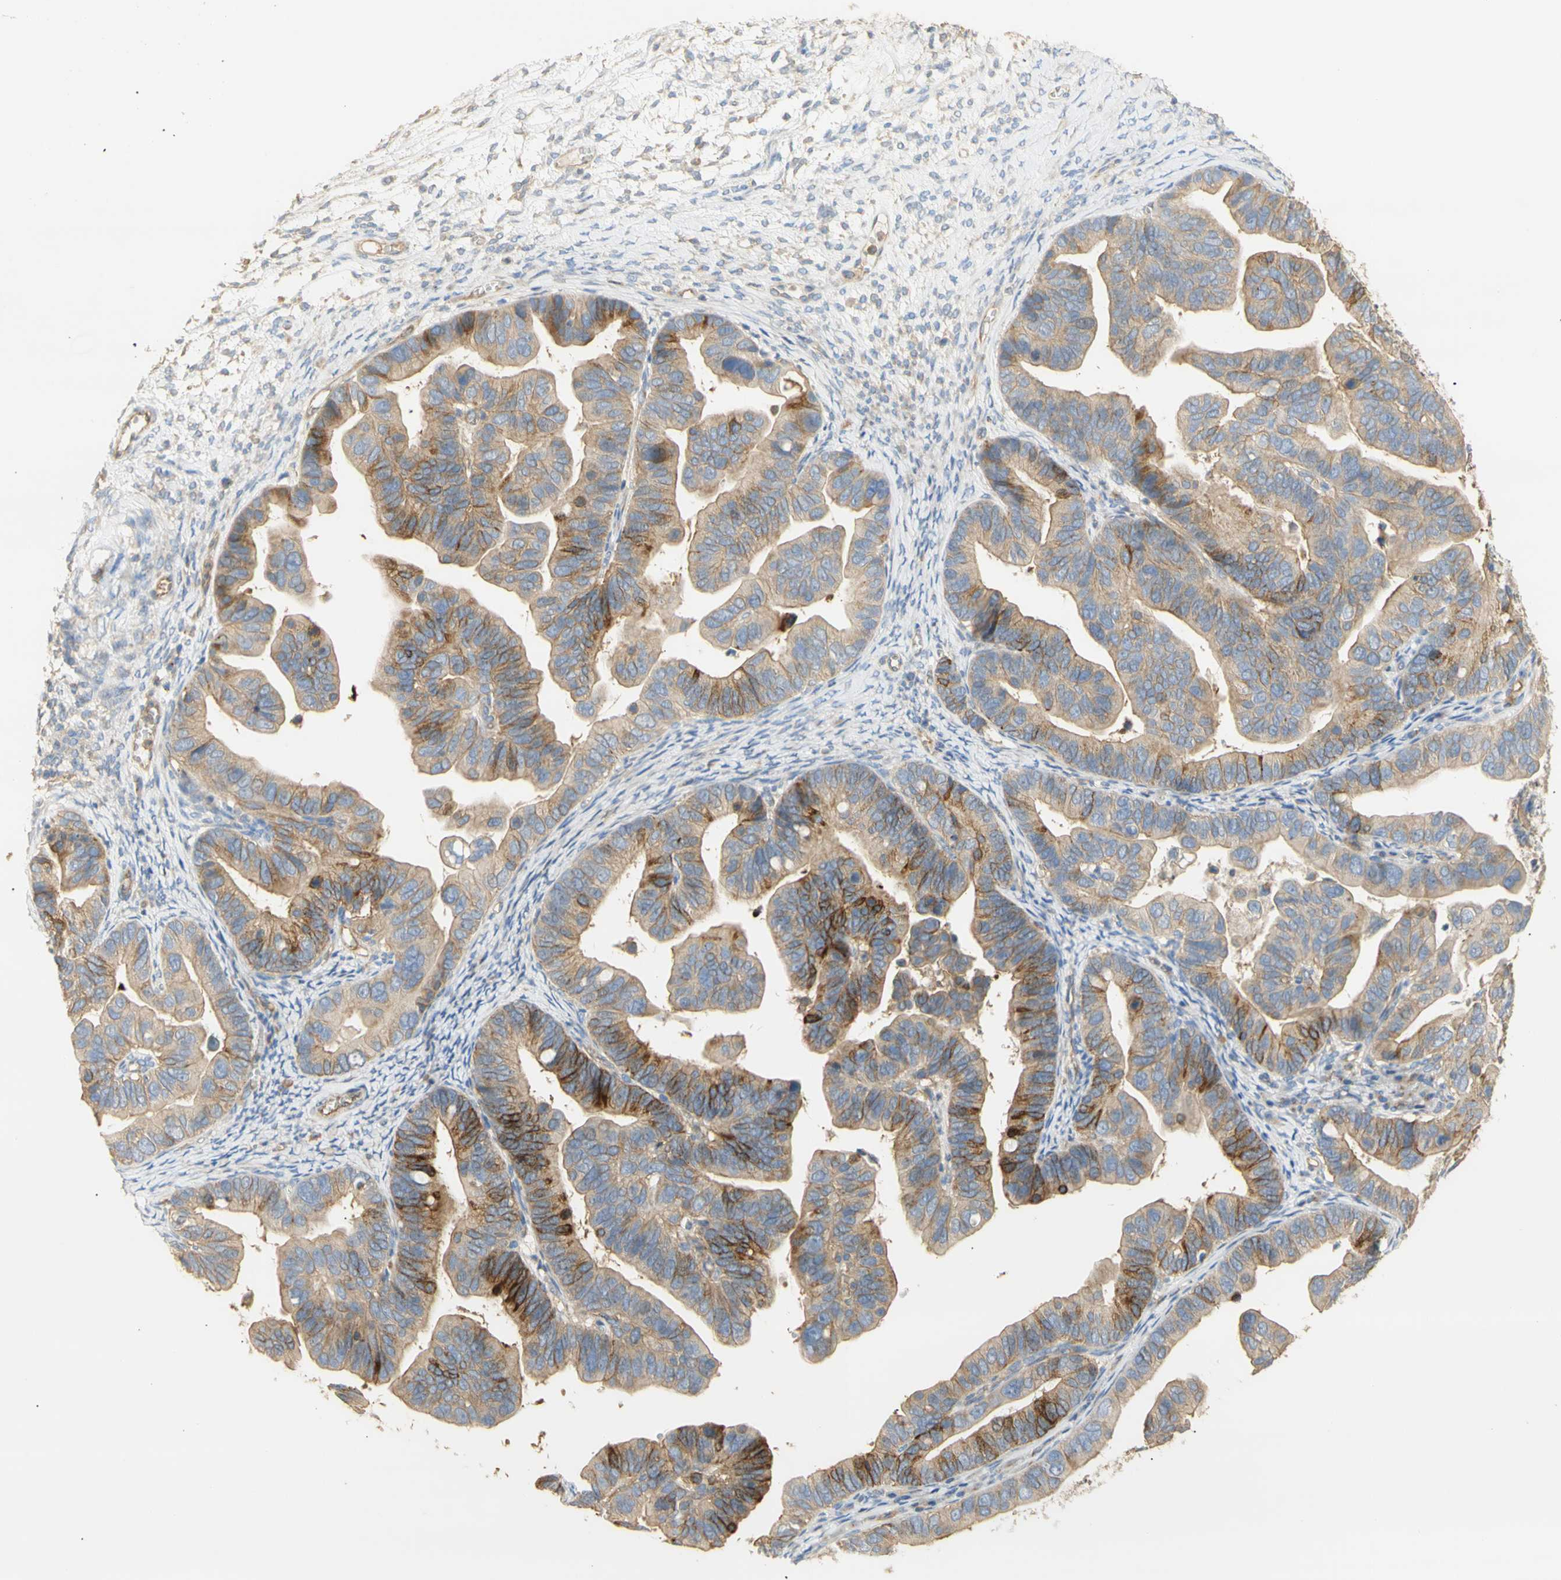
{"staining": {"intensity": "moderate", "quantity": "25%-75%", "location": "cytoplasmic/membranous"}, "tissue": "ovarian cancer", "cell_type": "Tumor cells", "image_type": "cancer", "snomed": [{"axis": "morphology", "description": "Cystadenocarcinoma, serous, NOS"}, {"axis": "topography", "description": "Ovary"}], "caption": "A micrograph showing moderate cytoplasmic/membranous staining in approximately 25%-75% of tumor cells in ovarian cancer (serous cystadenocarcinoma), as visualized by brown immunohistochemical staining.", "gene": "KCNE4", "patient": {"sex": "female", "age": 56}}